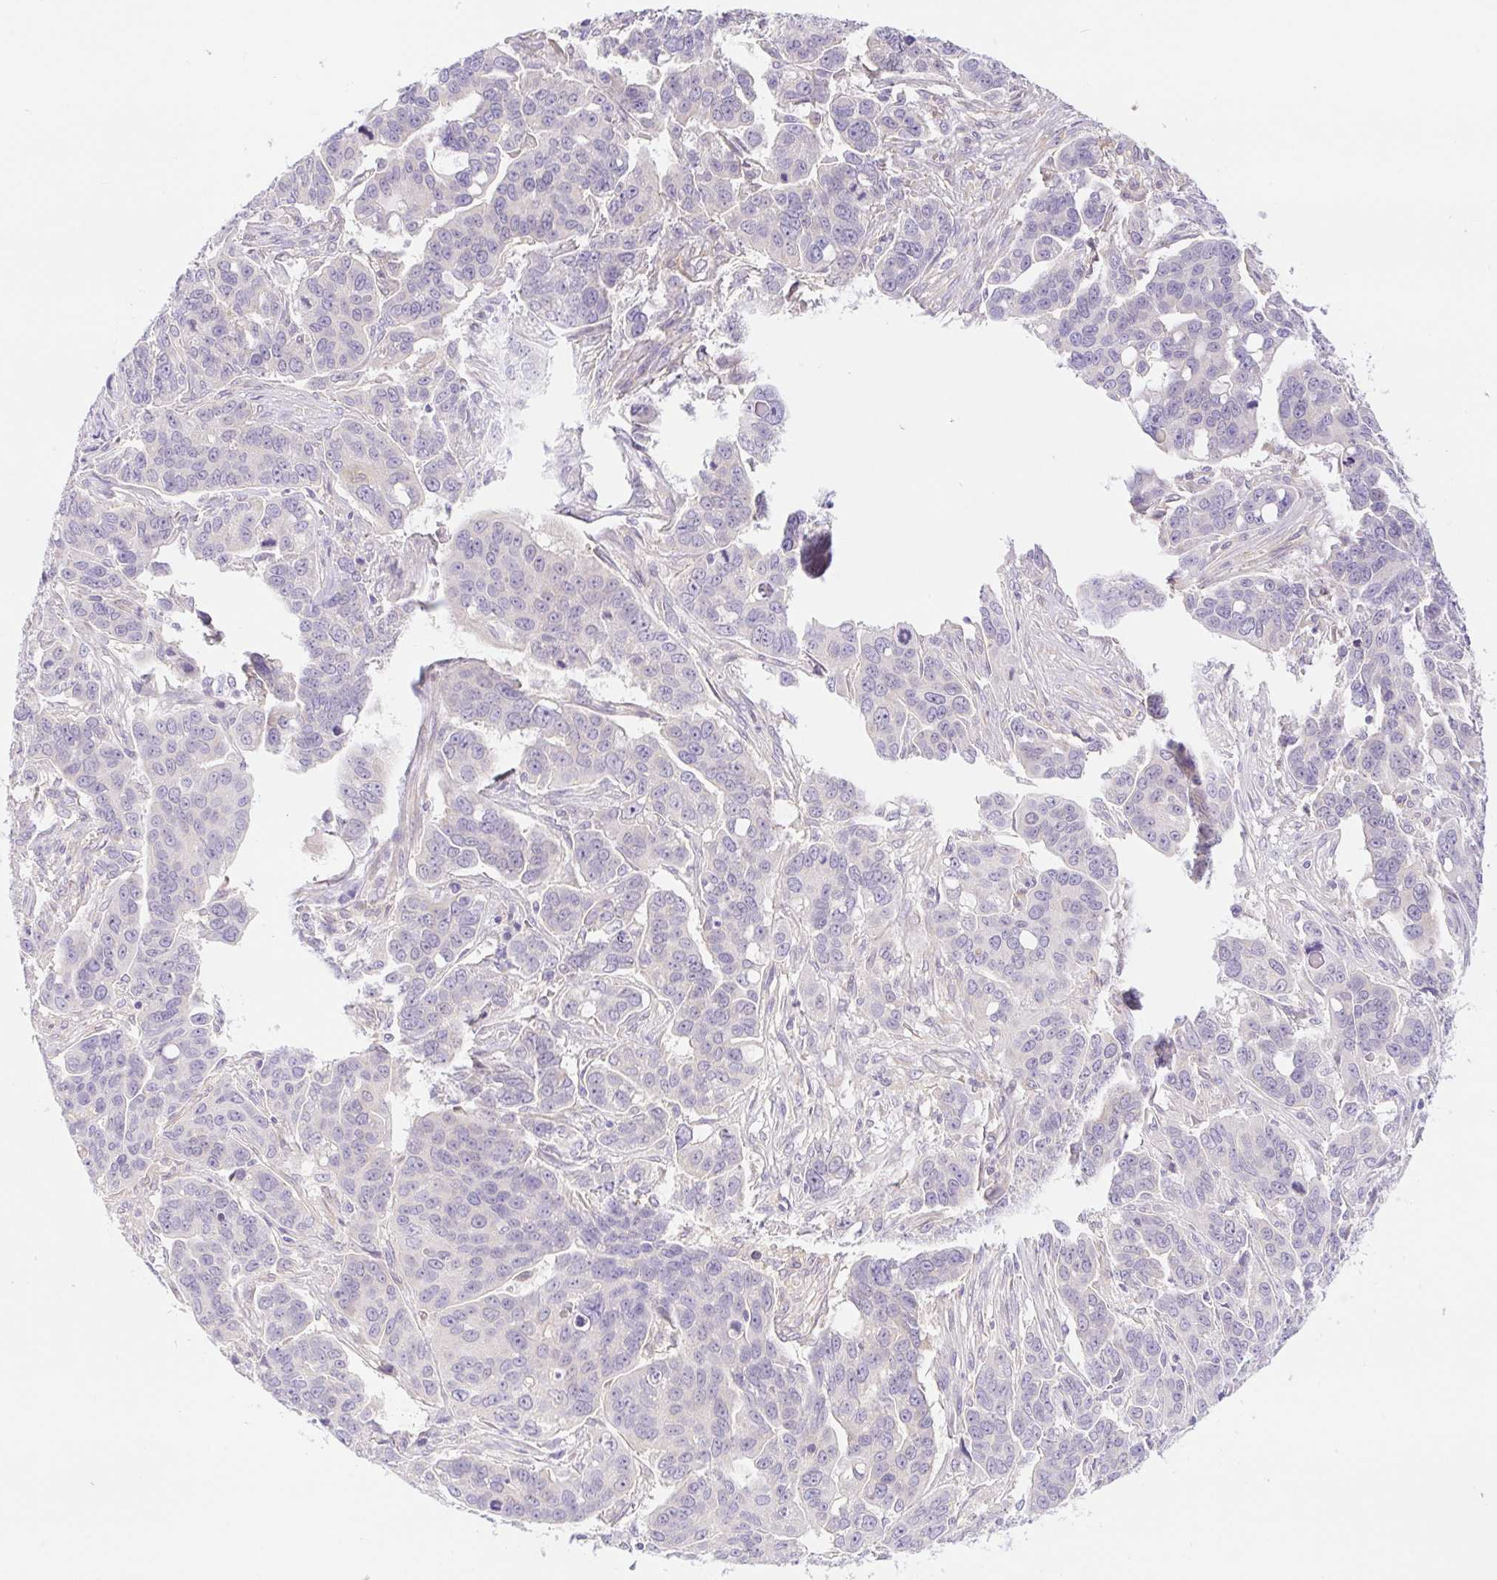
{"staining": {"intensity": "negative", "quantity": "none", "location": "none"}, "tissue": "ovarian cancer", "cell_type": "Tumor cells", "image_type": "cancer", "snomed": [{"axis": "morphology", "description": "Carcinoma, endometroid"}, {"axis": "topography", "description": "Ovary"}], "caption": "Ovarian cancer (endometroid carcinoma) was stained to show a protein in brown. There is no significant positivity in tumor cells. (Brightfield microscopy of DAB immunohistochemistry (IHC) at high magnification).", "gene": "DYNC2LI1", "patient": {"sex": "female", "age": 78}}